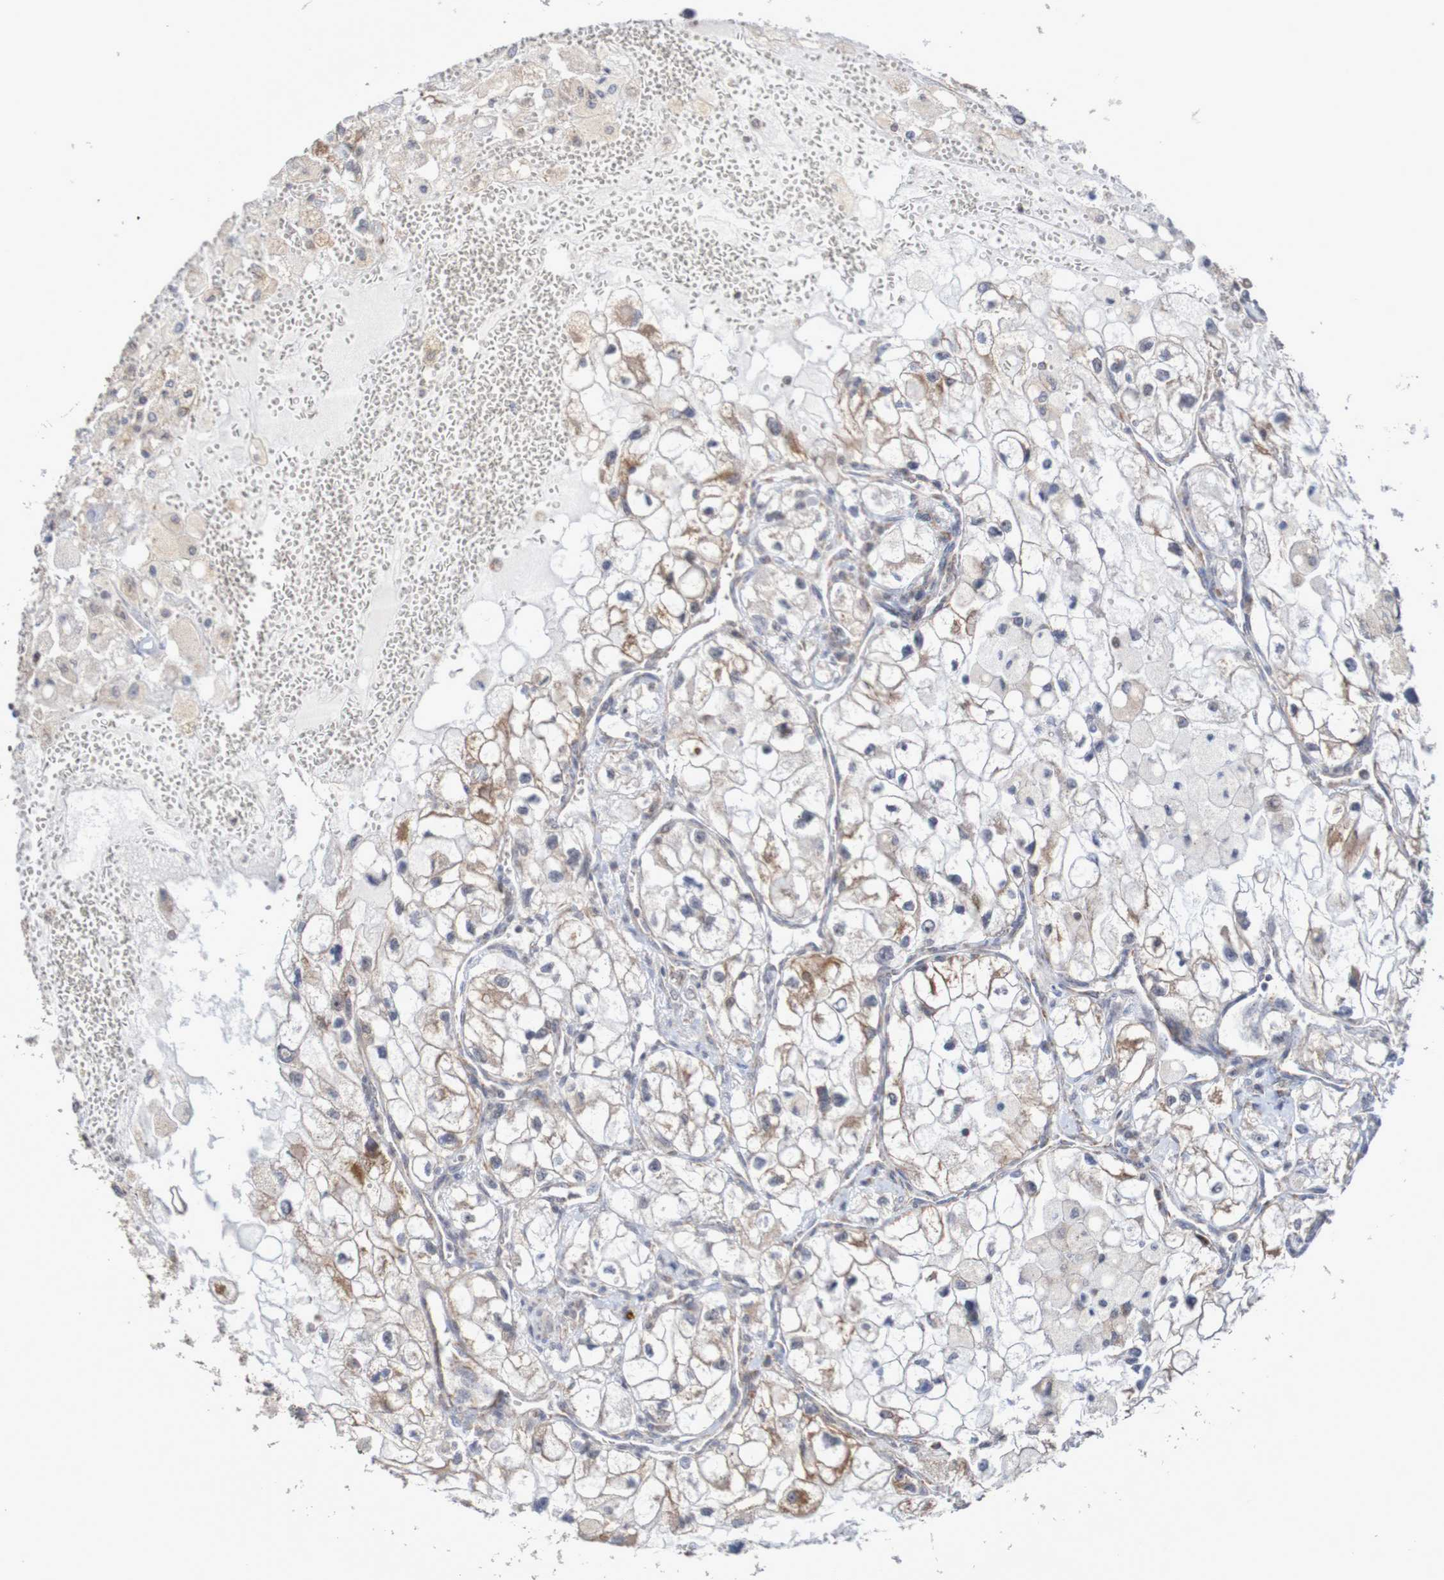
{"staining": {"intensity": "weak", "quantity": "25%-75%", "location": "cytoplasmic/membranous"}, "tissue": "renal cancer", "cell_type": "Tumor cells", "image_type": "cancer", "snomed": [{"axis": "morphology", "description": "Adenocarcinoma, NOS"}, {"axis": "topography", "description": "Kidney"}], "caption": "Immunohistochemistry (IHC) photomicrograph of renal adenocarcinoma stained for a protein (brown), which displays low levels of weak cytoplasmic/membranous staining in approximately 25%-75% of tumor cells.", "gene": "DVL1", "patient": {"sex": "female", "age": 70}}